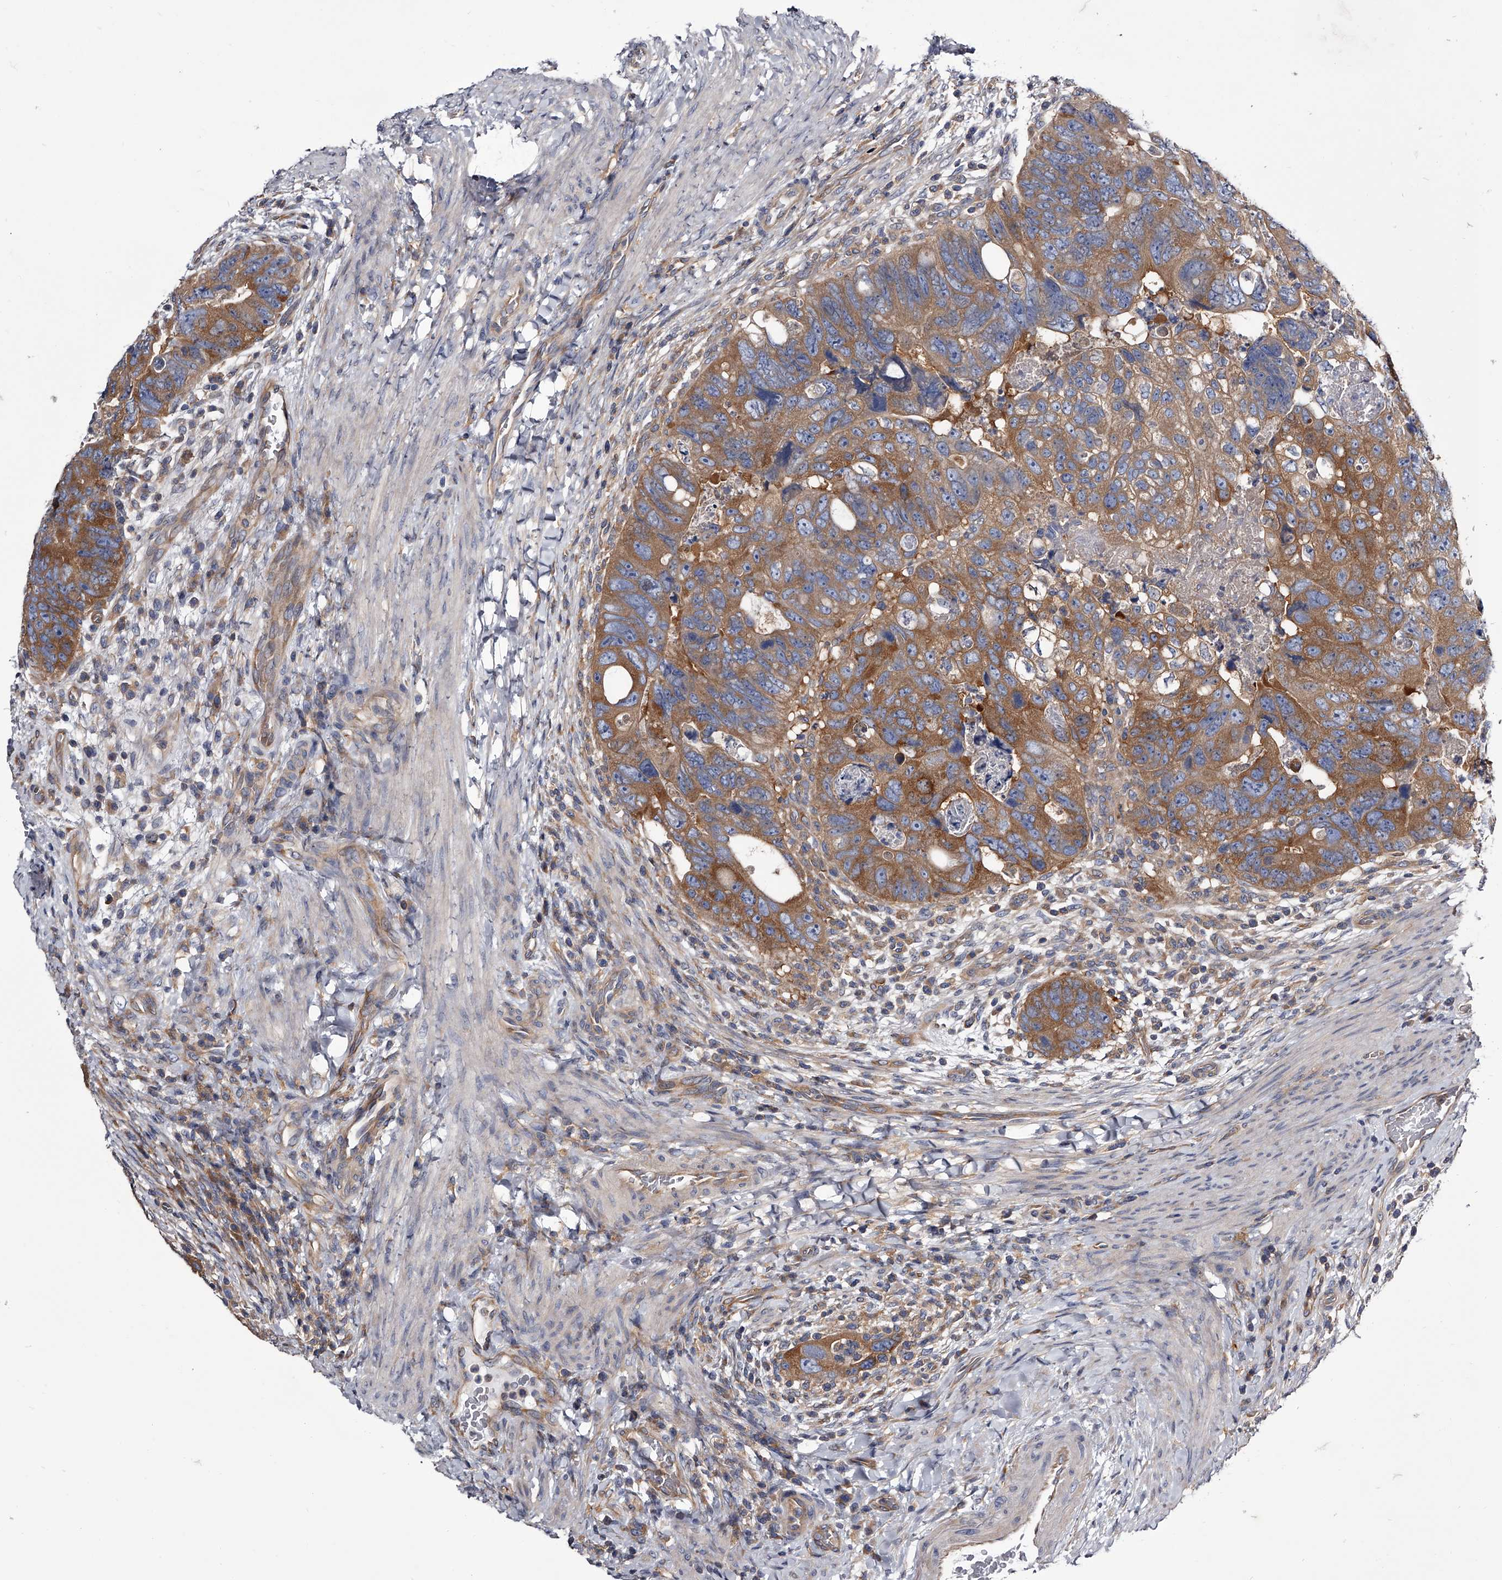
{"staining": {"intensity": "strong", "quantity": ">75%", "location": "cytoplasmic/membranous"}, "tissue": "colorectal cancer", "cell_type": "Tumor cells", "image_type": "cancer", "snomed": [{"axis": "morphology", "description": "Adenocarcinoma, NOS"}, {"axis": "topography", "description": "Rectum"}], "caption": "Immunohistochemistry (IHC) image of adenocarcinoma (colorectal) stained for a protein (brown), which reveals high levels of strong cytoplasmic/membranous staining in about >75% of tumor cells.", "gene": "GAPVD1", "patient": {"sex": "male", "age": 59}}